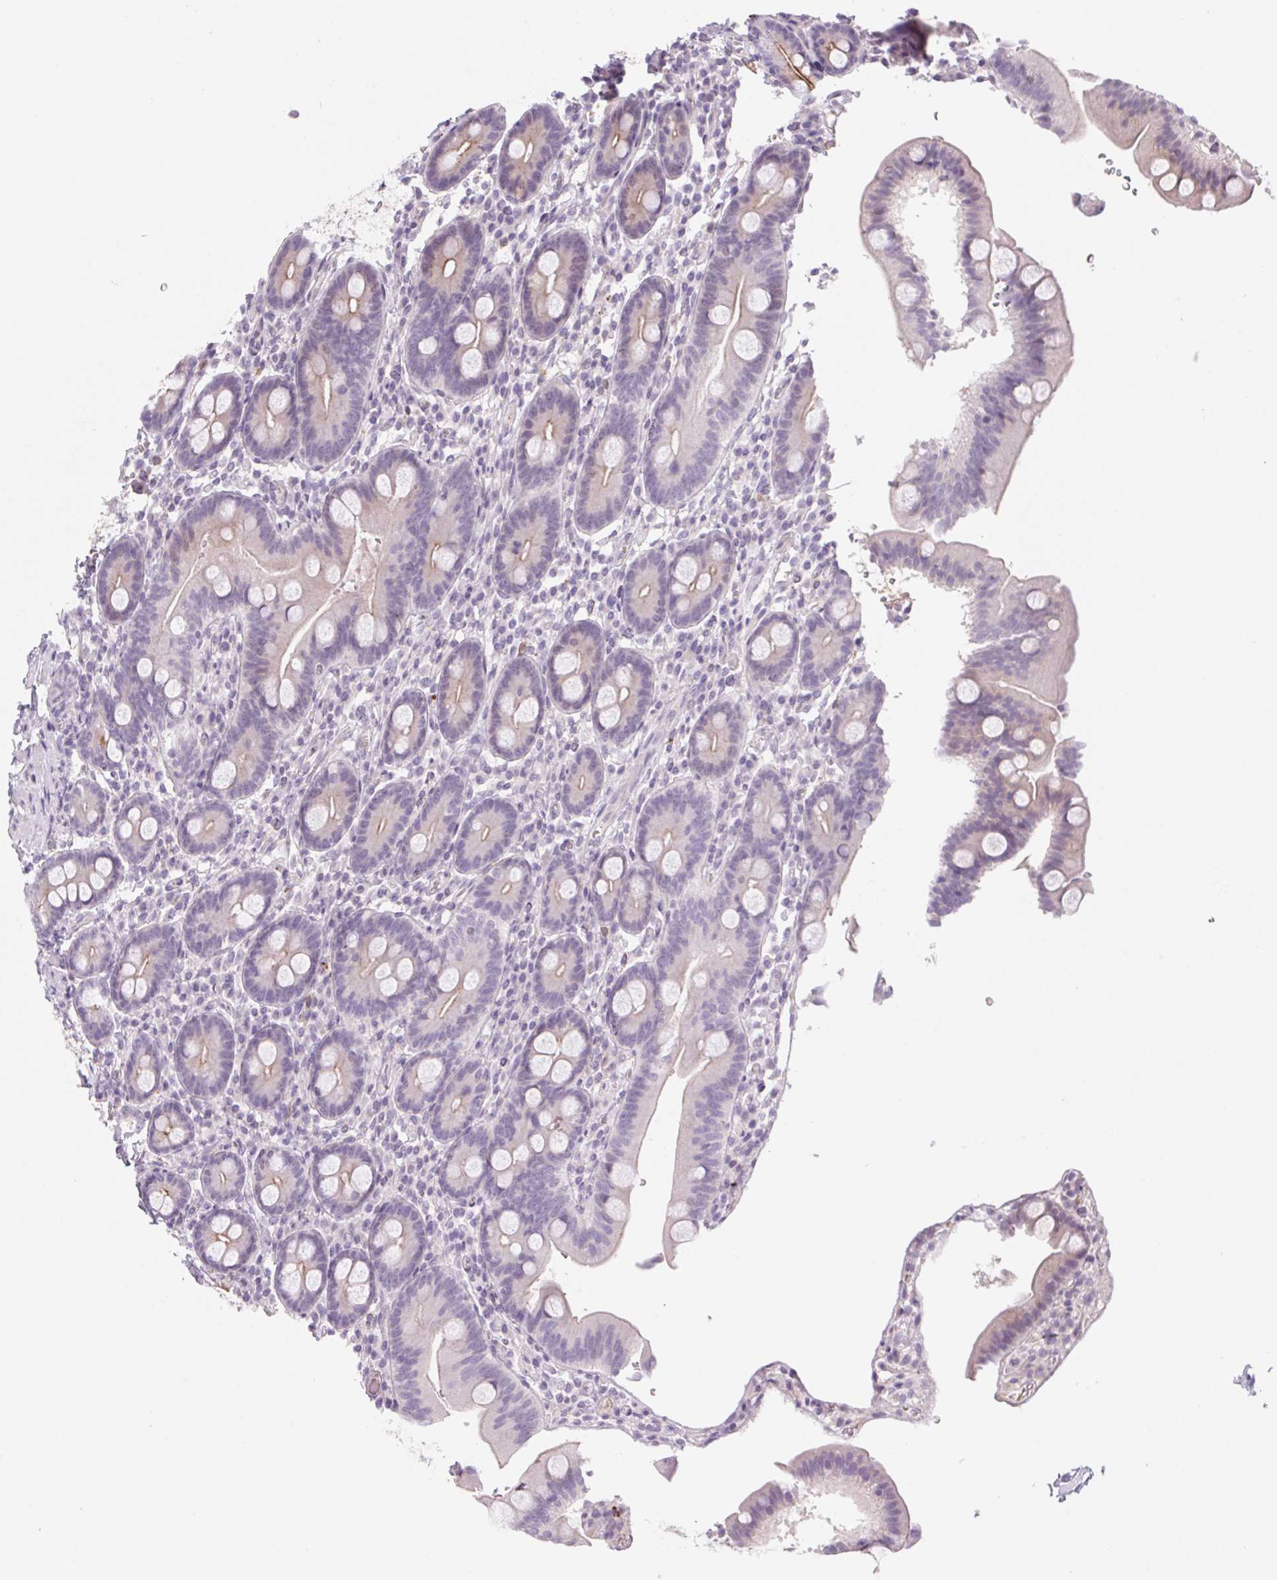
{"staining": {"intensity": "moderate", "quantity": "25%-75%", "location": "cytoplasmic/membranous"}, "tissue": "duodenum", "cell_type": "Glandular cells", "image_type": "normal", "snomed": [{"axis": "morphology", "description": "Normal tissue, NOS"}, {"axis": "topography", "description": "Pancreas"}, {"axis": "topography", "description": "Duodenum"}], "caption": "The immunohistochemical stain shows moderate cytoplasmic/membranous expression in glandular cells of normal duodenum. Nuclei are stained in blue.", "gene": "KRT1", "patient": {"sex": "male", "age": 59}}